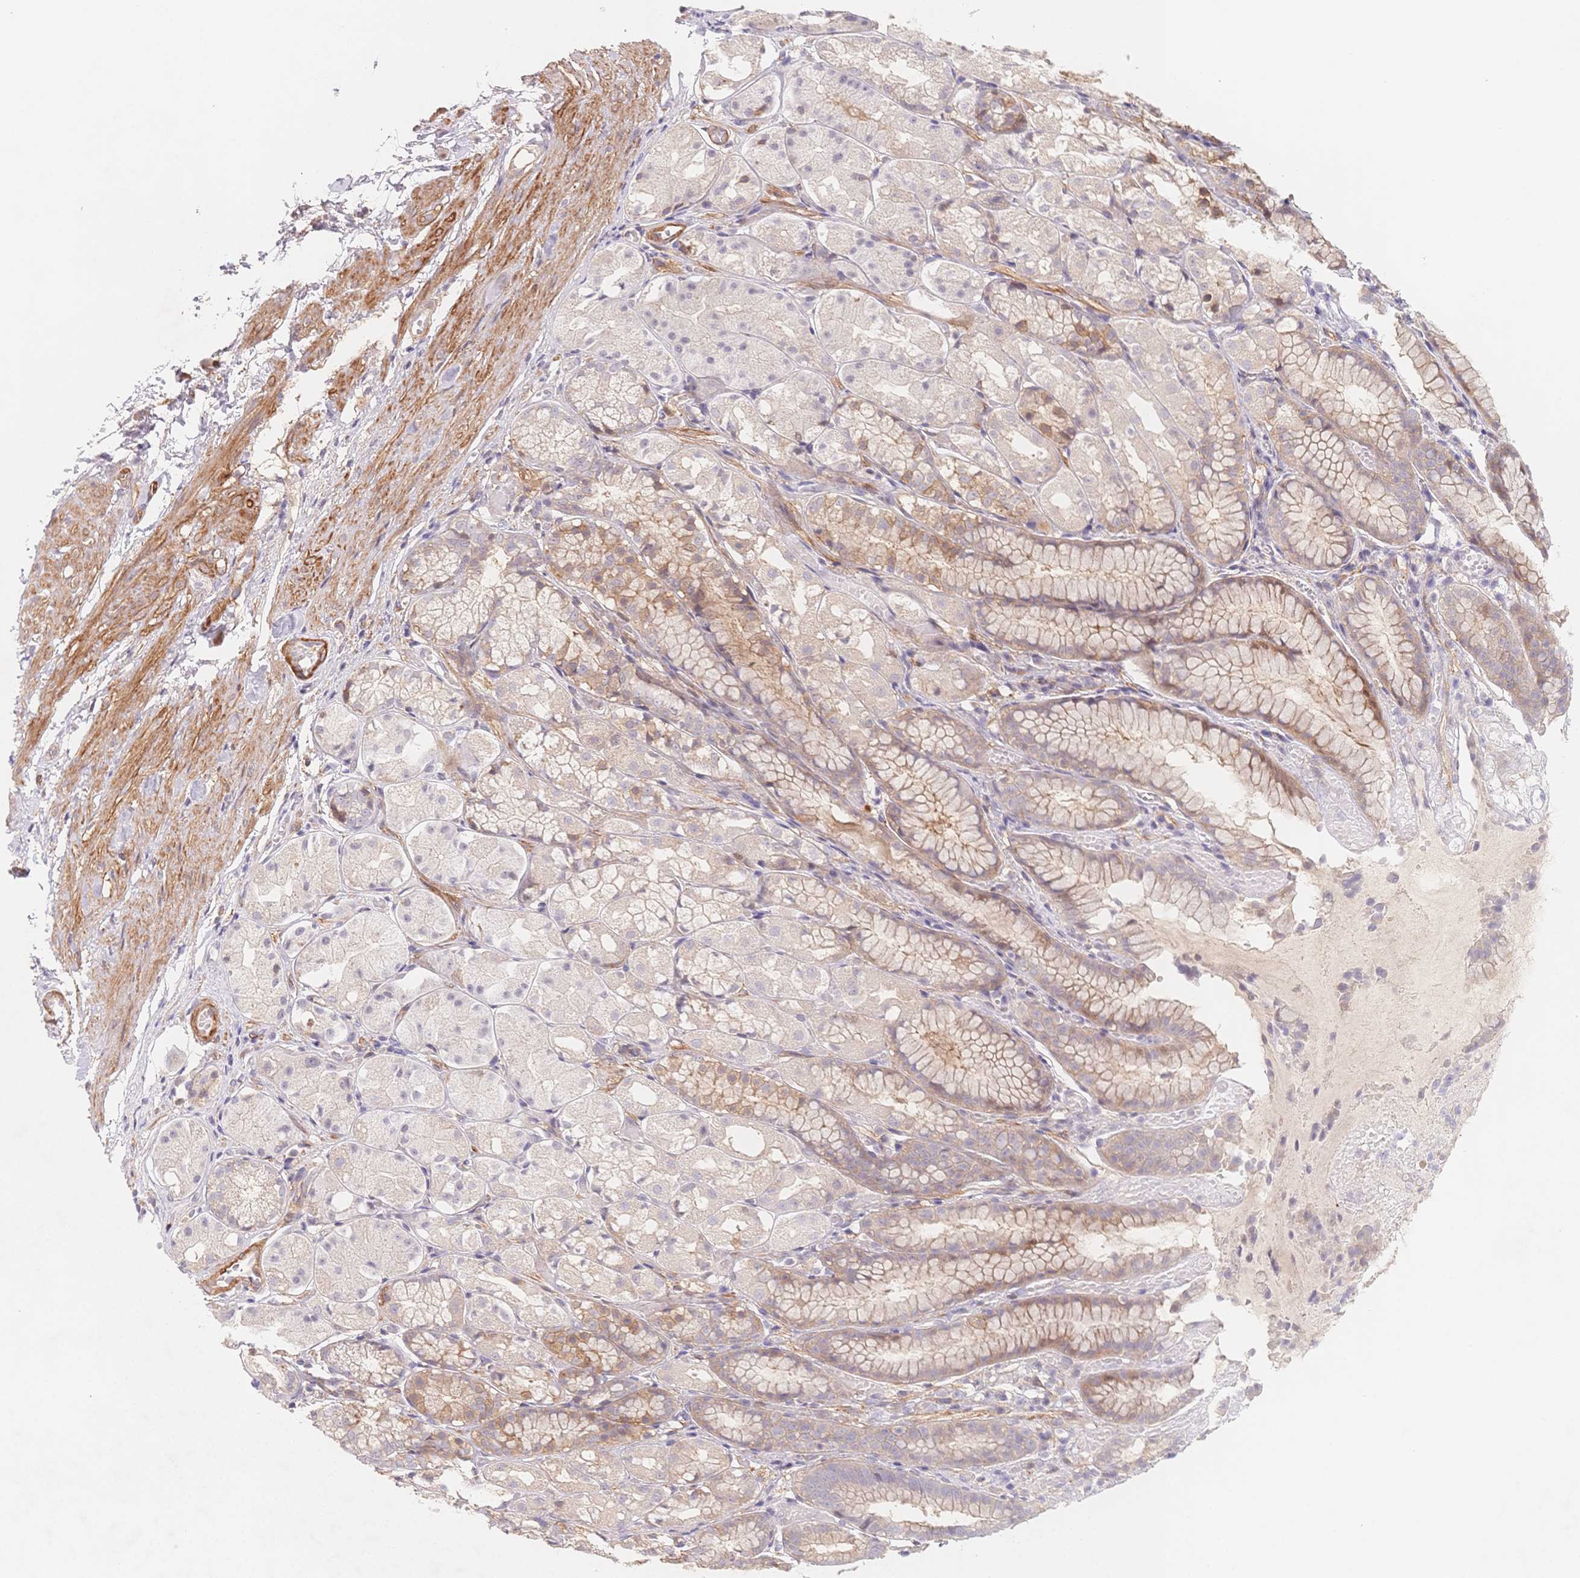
{"staining": {"intensity": "moderate", "quantity": "<25%", "location": "cytoplasmic/membranous"}, "tissue": "stomach", "cell_type": "Glandular cells", "image_type": "normal", "snomed": [{"axis": "morphology", "description": "Normal tissue, NOS"}, {"axis": "topography", "description": "Stomach"}], "caption": "Normal stomach demonstrates moderate cytoplasmic/membranous expression in approximately <25% of glandular cells.", "gene": "C12orf75", "patient": {"sex": "male", "age": 70}}